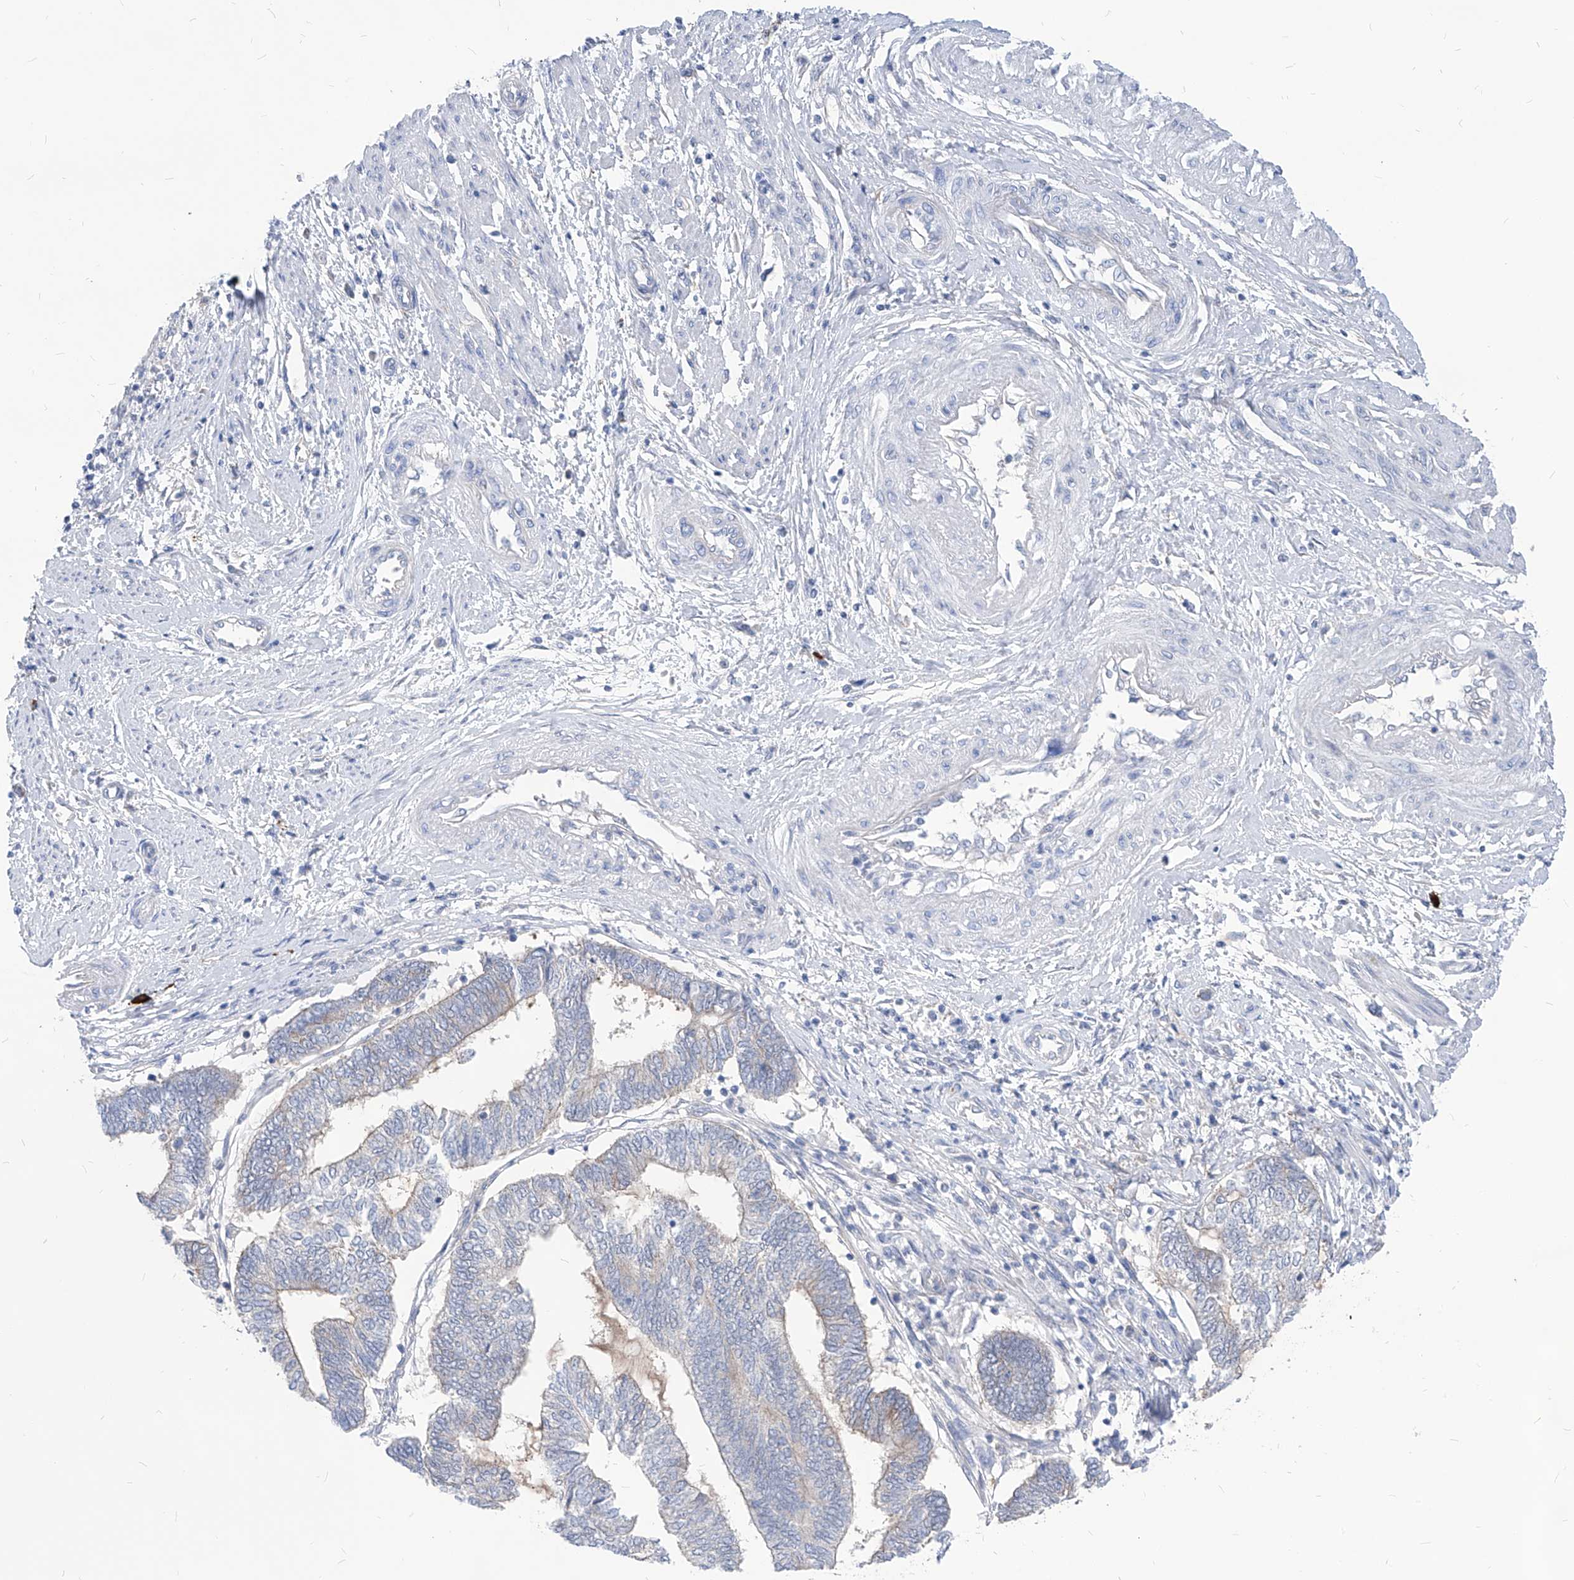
{"staining": {"intensity": "moderate", "quantity": "<25%", "location": "cytoplasmic/membranous"}, "tissue": "endometrial cancer", "cell_type": "Tumor cells", "image_type": "cancer", "snomed": [{"axis": "morphology", "description": "Adenocarcinoma, NOS"}, {"axis": "topography", "description": "Uterus"}, {"axis": "topography", "description": "Endometrium"}], "caption": "DAB immunohistochemical staining of endometrial adenocarcinoma reveals moderate cytoplasmic/membranous protein expression in approximately <25% of tumor cells.", "gene": "AKAP10", "patient": {"sex": "female", "age": 70}}